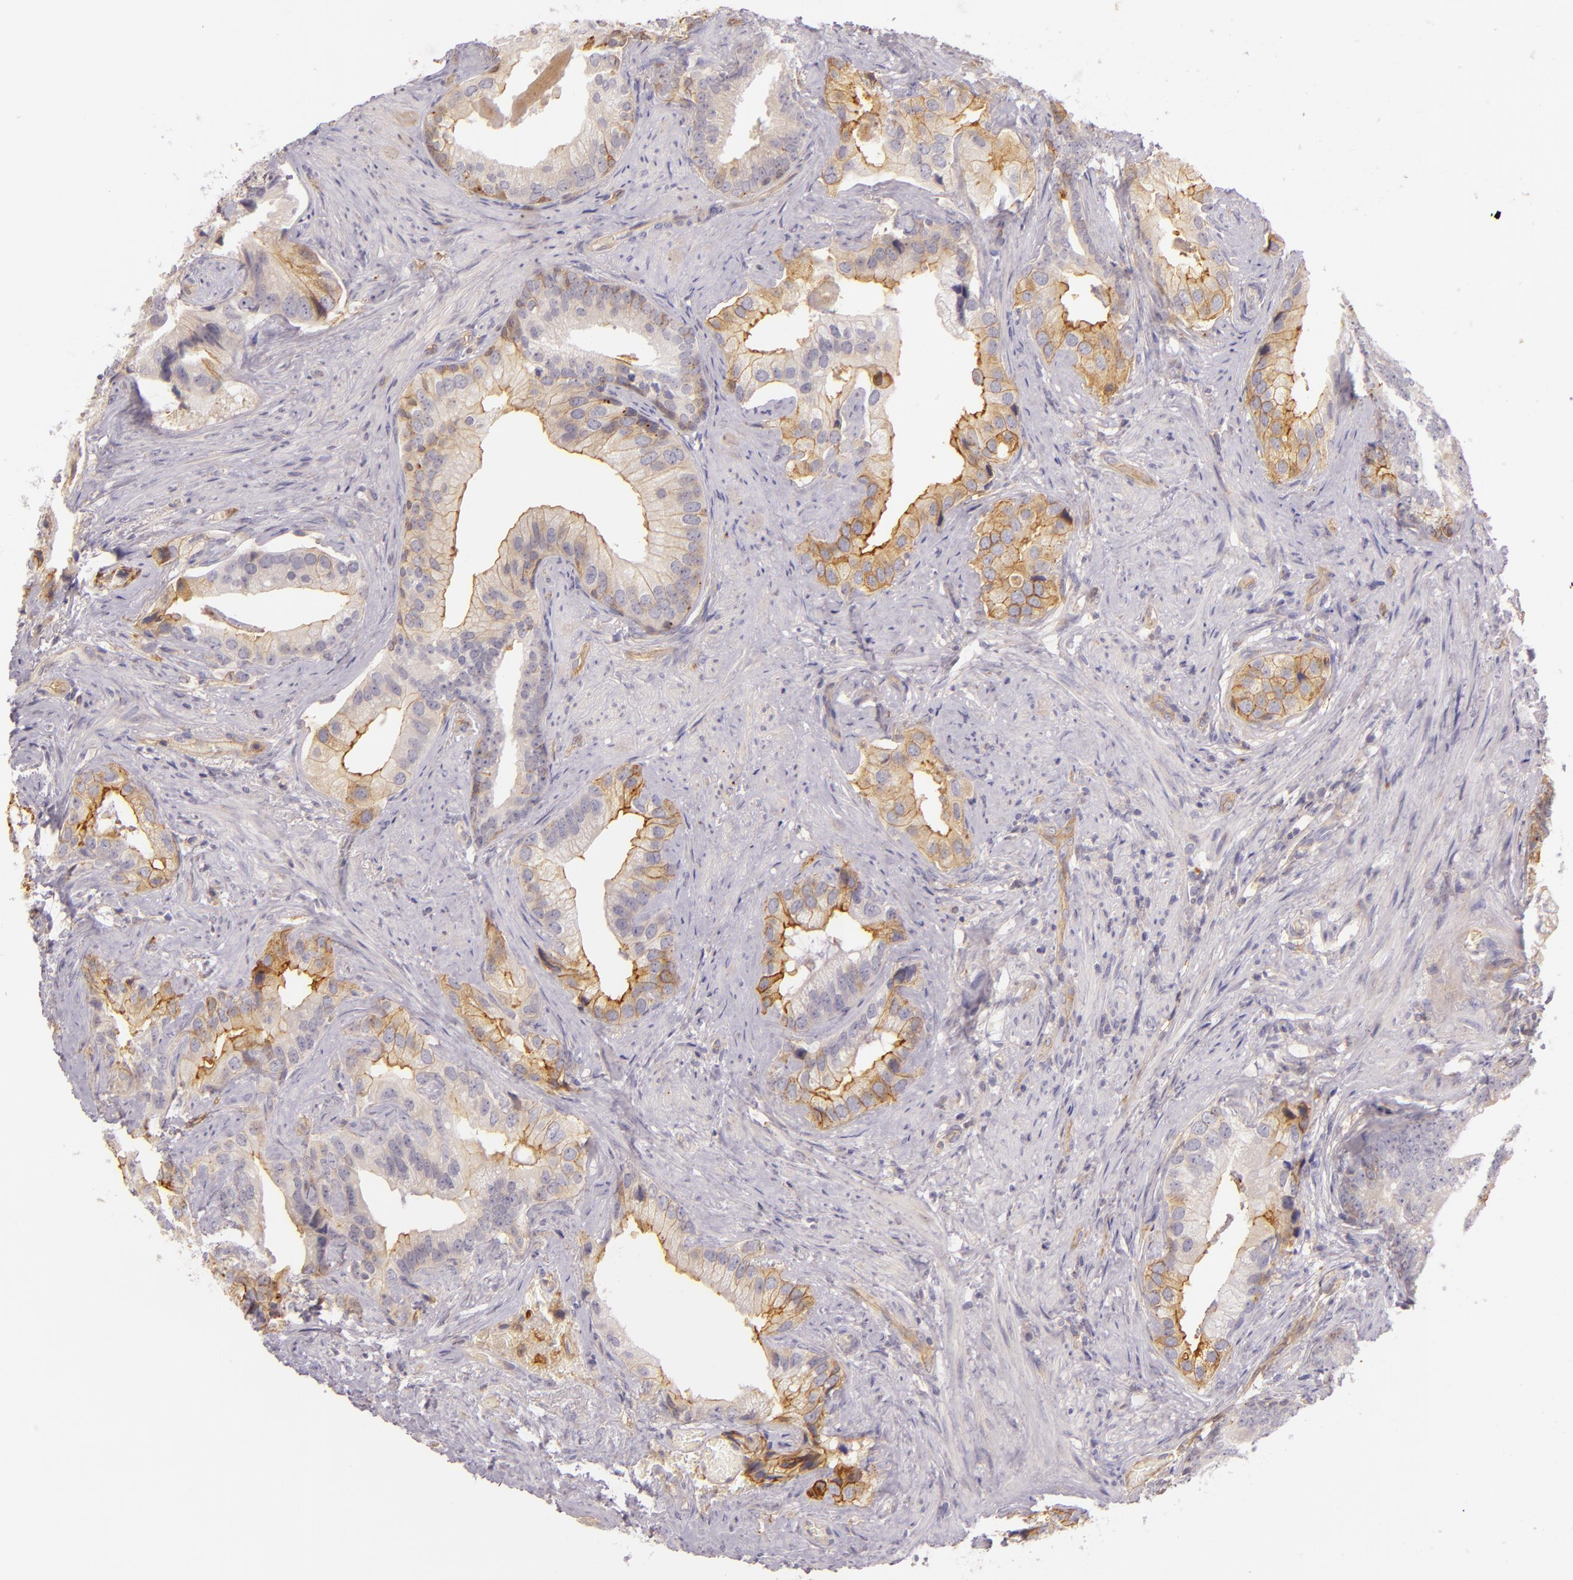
{"staining": {"intensity": "weak", "quantity": "25%-75%", "location": "cytoplasmic/membranous"}, "tissue": "prostate cancer", "cell_type": "Tumor cells", "image_type": "cancer", "snomed": [{"axis": "morphology", "description": "Adenocarcinoma, Low grade"}, {"axis": "topography", "description": "Prostate"}], "caption": "DAB immunohistochemical staining of human prostate cancer (adenocarcinoma (low-grade)) demonstrates weak cytoplasmic/membranous protein positivity in approximately 25%-75% of tumor cells.", "gene": "CTSF", "patient": {"sex": "male", "age": 71}}